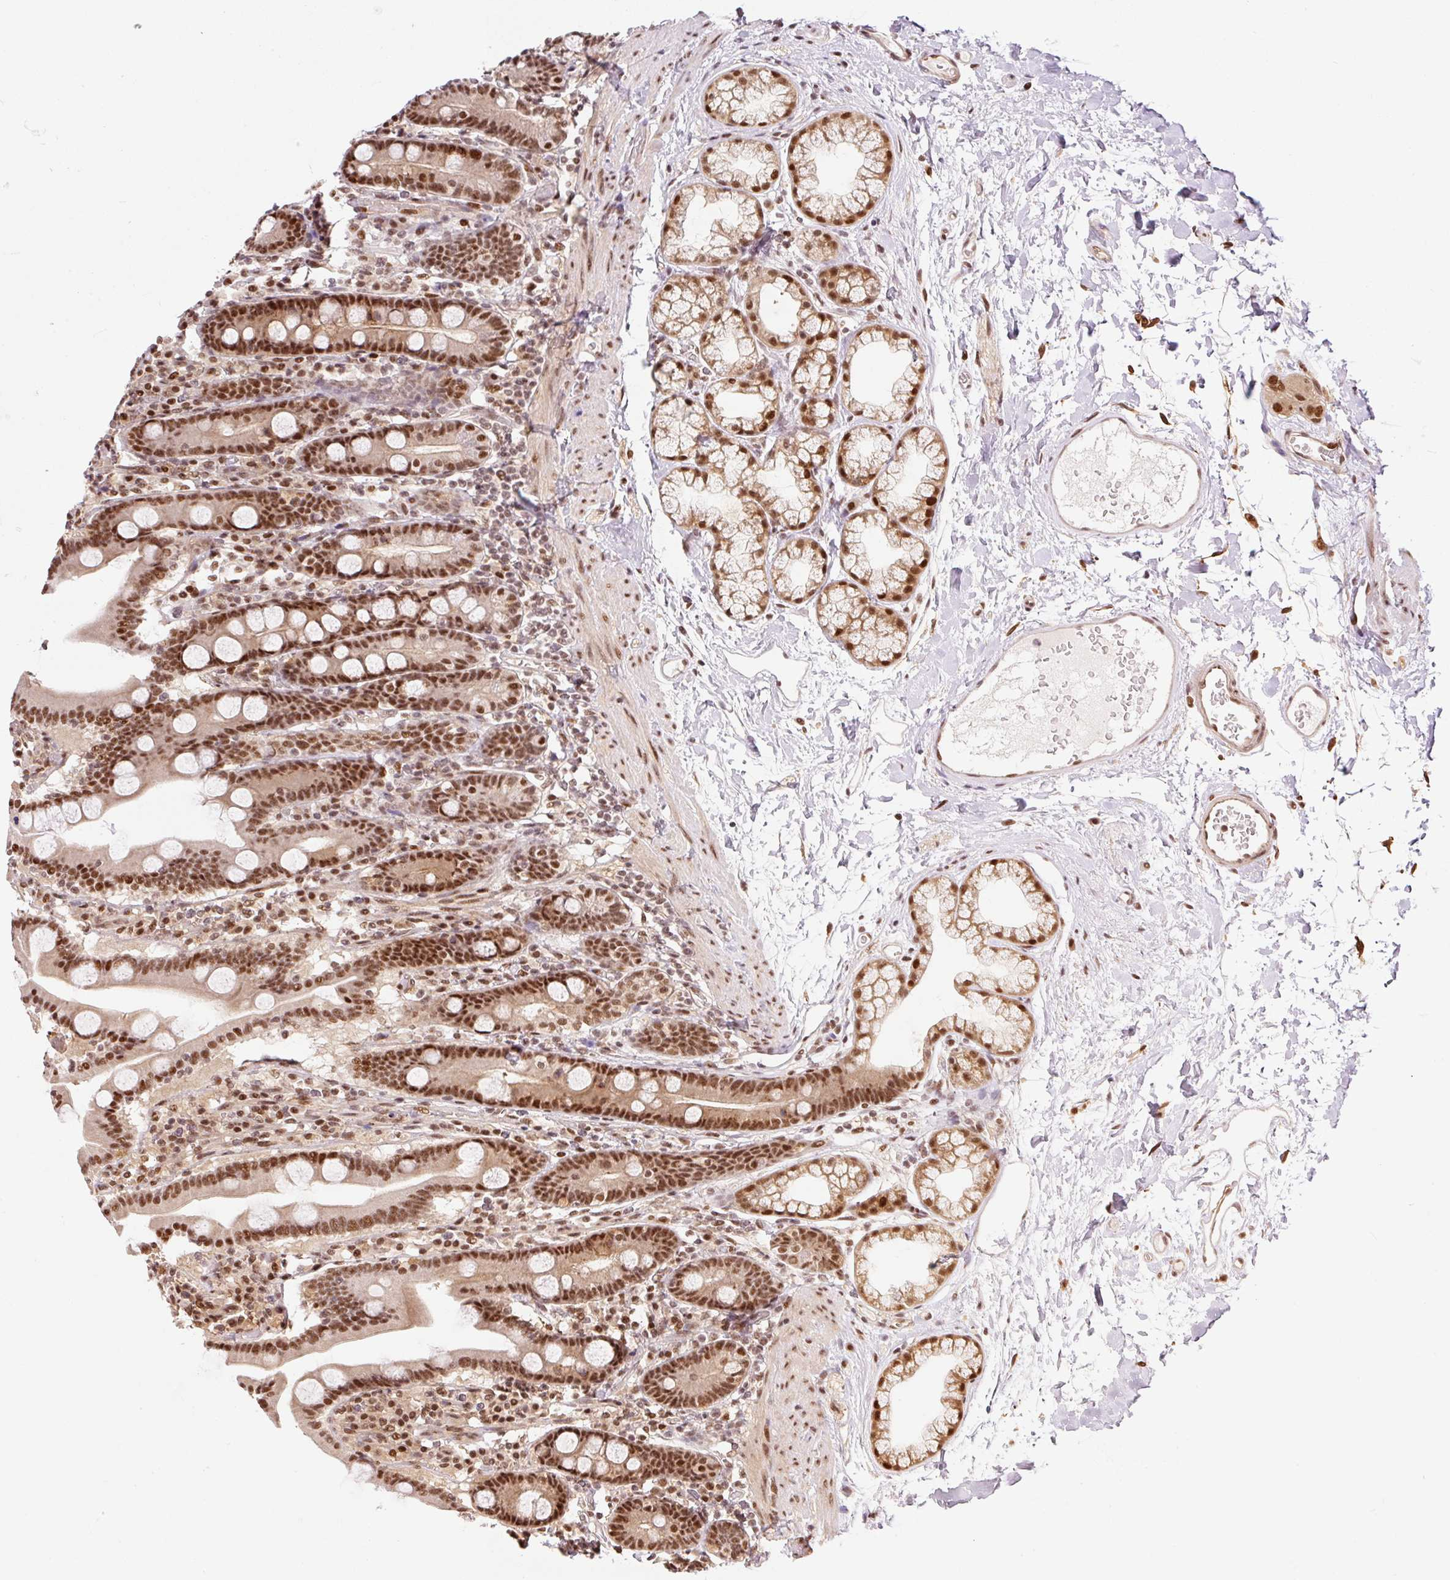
{"staining": {"intensity": "strong", "quantity": ">75%", "location": "nuclear"}, "tissue": "duodenum", "cell_type": "Glandular cells", "image_type": "normal", "snomed": [{"axis": "morphology", "description": "Normal tissue, NOS"}, {"axis": "topography", "description": "Duodenum"}], "caption": "A photomicrograph of human duodenum stained for a protein displays strong nuclear brown staining in glandular cells. (Stains: DAB (3,3'-diaminobenzidine) in brown, nuclei in blue, Microscopy: brightfield microscopy at high magnification).", "gene": "INTS8", "patient": {"sex": "male", "age": 55}}